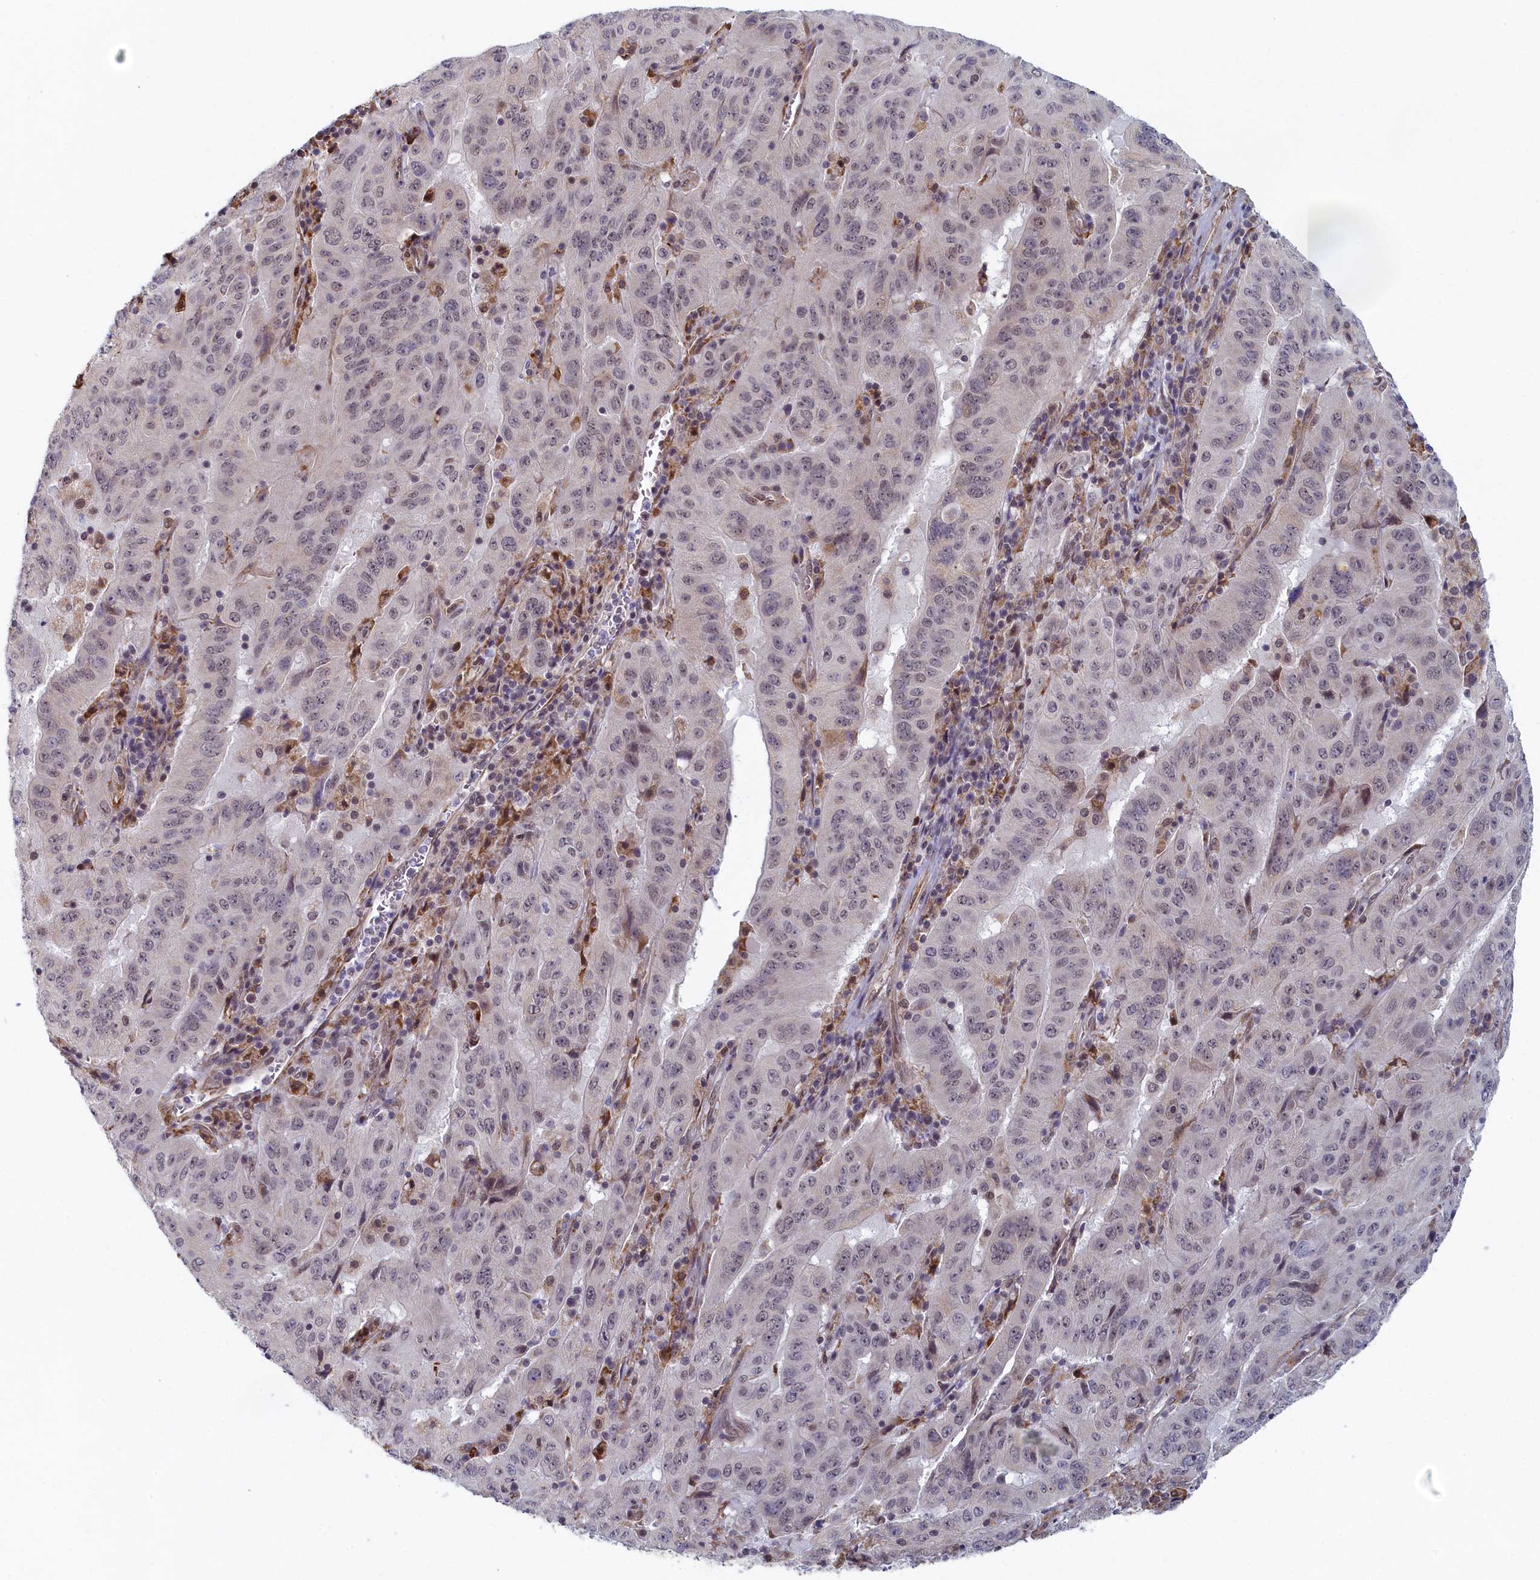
{"staining": {"intensity": "negative", "quantity": "none", "location": "none"}, "tissue": "pancreatic cancer", "cell_type": "Tumor cells", "image_type": "cancer", "snomed": [{"axis": "morphology", "description": "Adenocarcinoma, NOS"}, {"axis": "topography", "description": "Pancreas"}], "caption": "The micrograph reveals no significant staining in tumor cells of pancreatic cancer (adenocarcinoma).", "gene": "DNAJC17", "patient": {"sex": "male", "age": 63}}